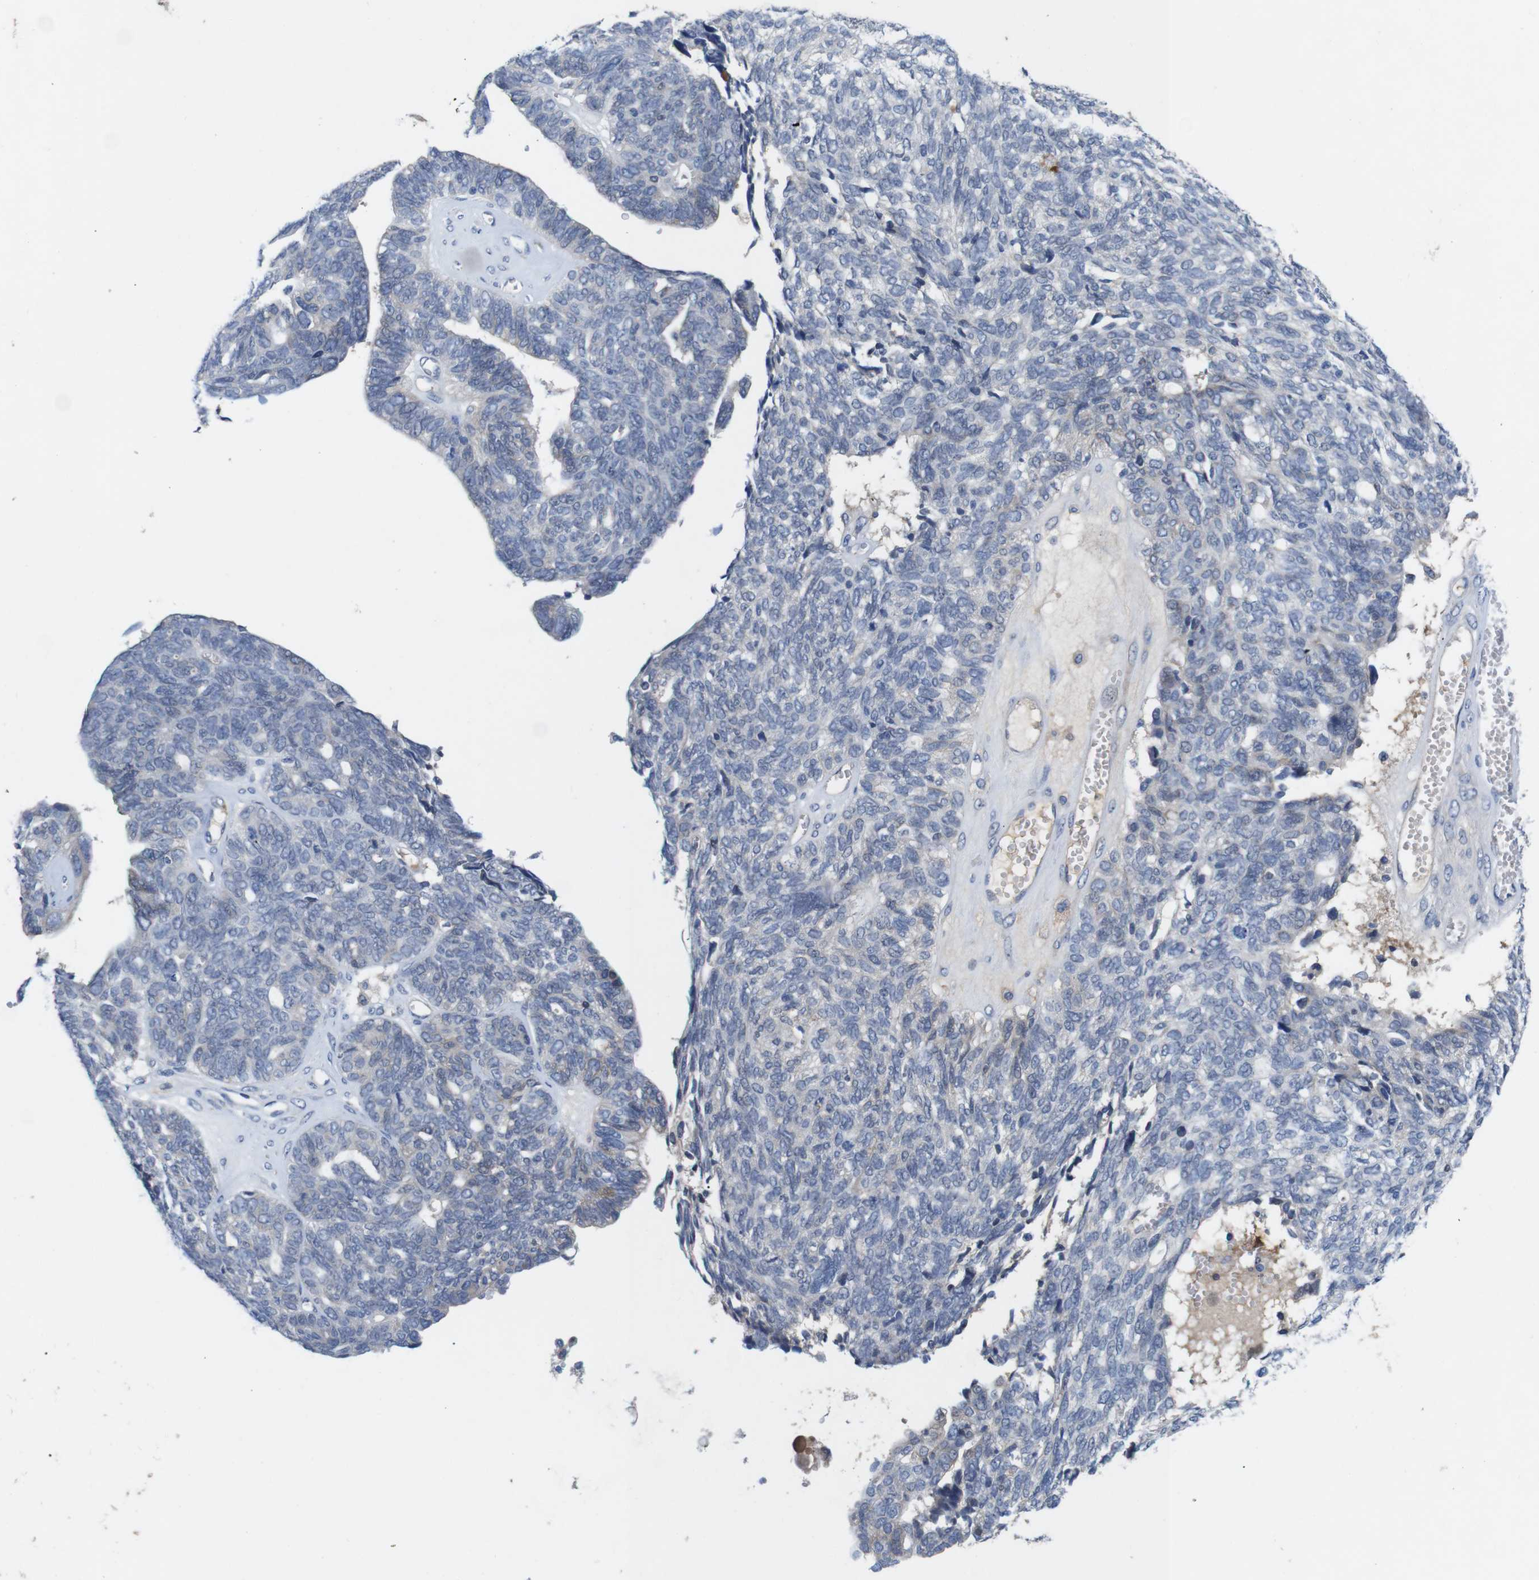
{"staining": {"intensity": "negative", "quantity": "none", "location": "none"}, "tissue": "ovarian cancer", "cell_type": "Tumor cells", "image_type": "cancer", "snomed": [{"axis": "morphology", "description": "Cystadenocarcinoma, serous, NOS"}, {"axis": "topography", "description": "Ovary"}], "caption": "A photomicrograph of human ovarian cancer (serous cystadenocarcinoma) is negative for staining in tumor cells. (DAB (3,3'-diaminobenzidine) immunohistochemistry (IHC) visualized using brightfield microscopy, high magnification).", "gene": "C1RL", "patient": {"sex": "female", "age": 79}}